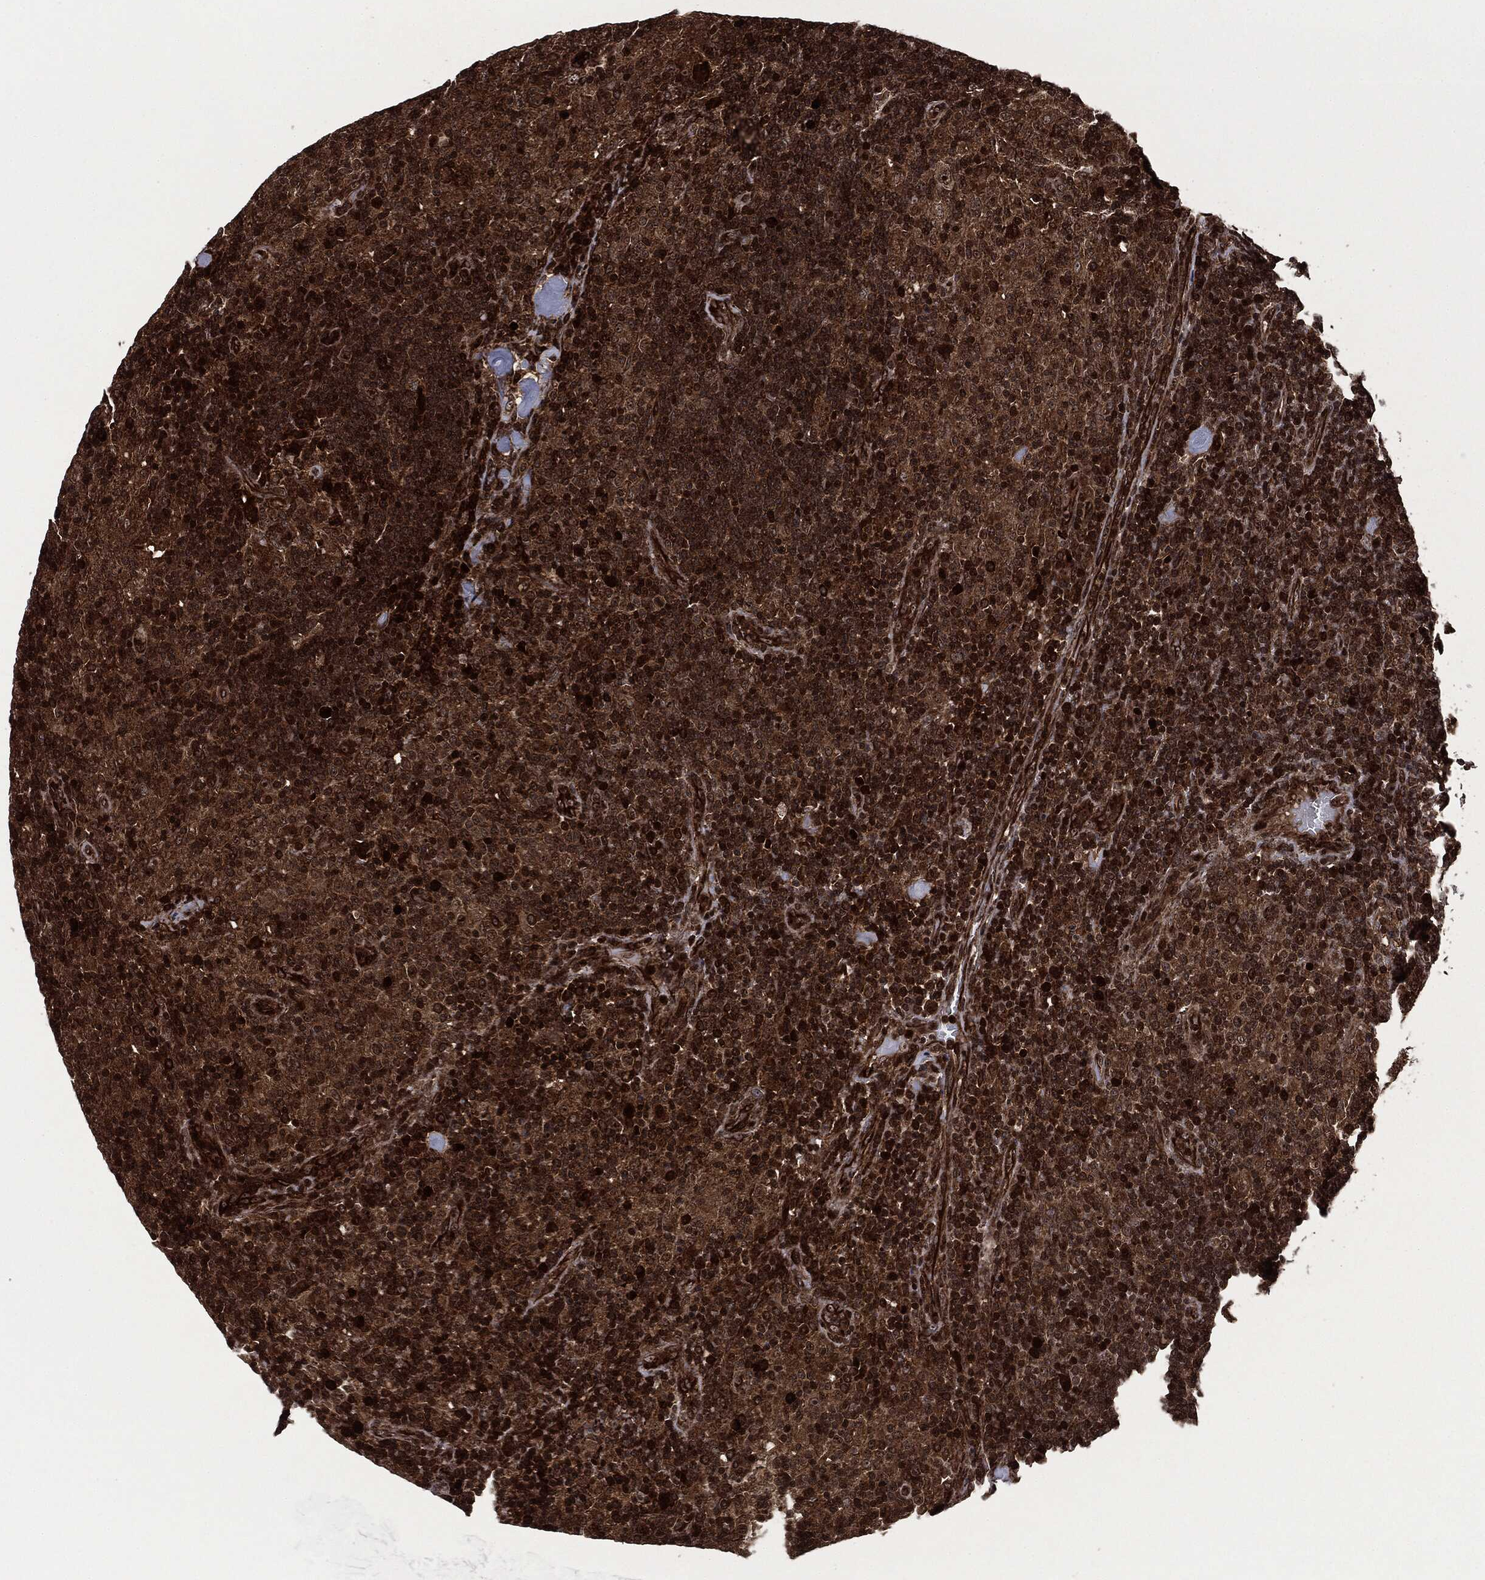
{"staining": {"intensity": "strong", "quantity": ">75%", "location": "cytoplasmic/membranous,nuclear"}, "tissue": "lymphoma", "cell_type": "Tumor cells", "image_type": "cancer", "snomed": [{"axis": "morphology", "description": "Hodgkin's disease, NOS"}, {"axis": "topography", "description": "Lymph node"}], "caption": "Tumor cells display high levels of strong cytoplasmic/membranous and nuclear positivity in approximately >75% of cells in lymphoma. The staining was performed using DAB to visualize the protein expression in brown, while the nuclei were stained in blue with hematoxylin (Magnification: 20x).", "gene": "CARD6", "patient": {"sex": "male", "age": 70}}